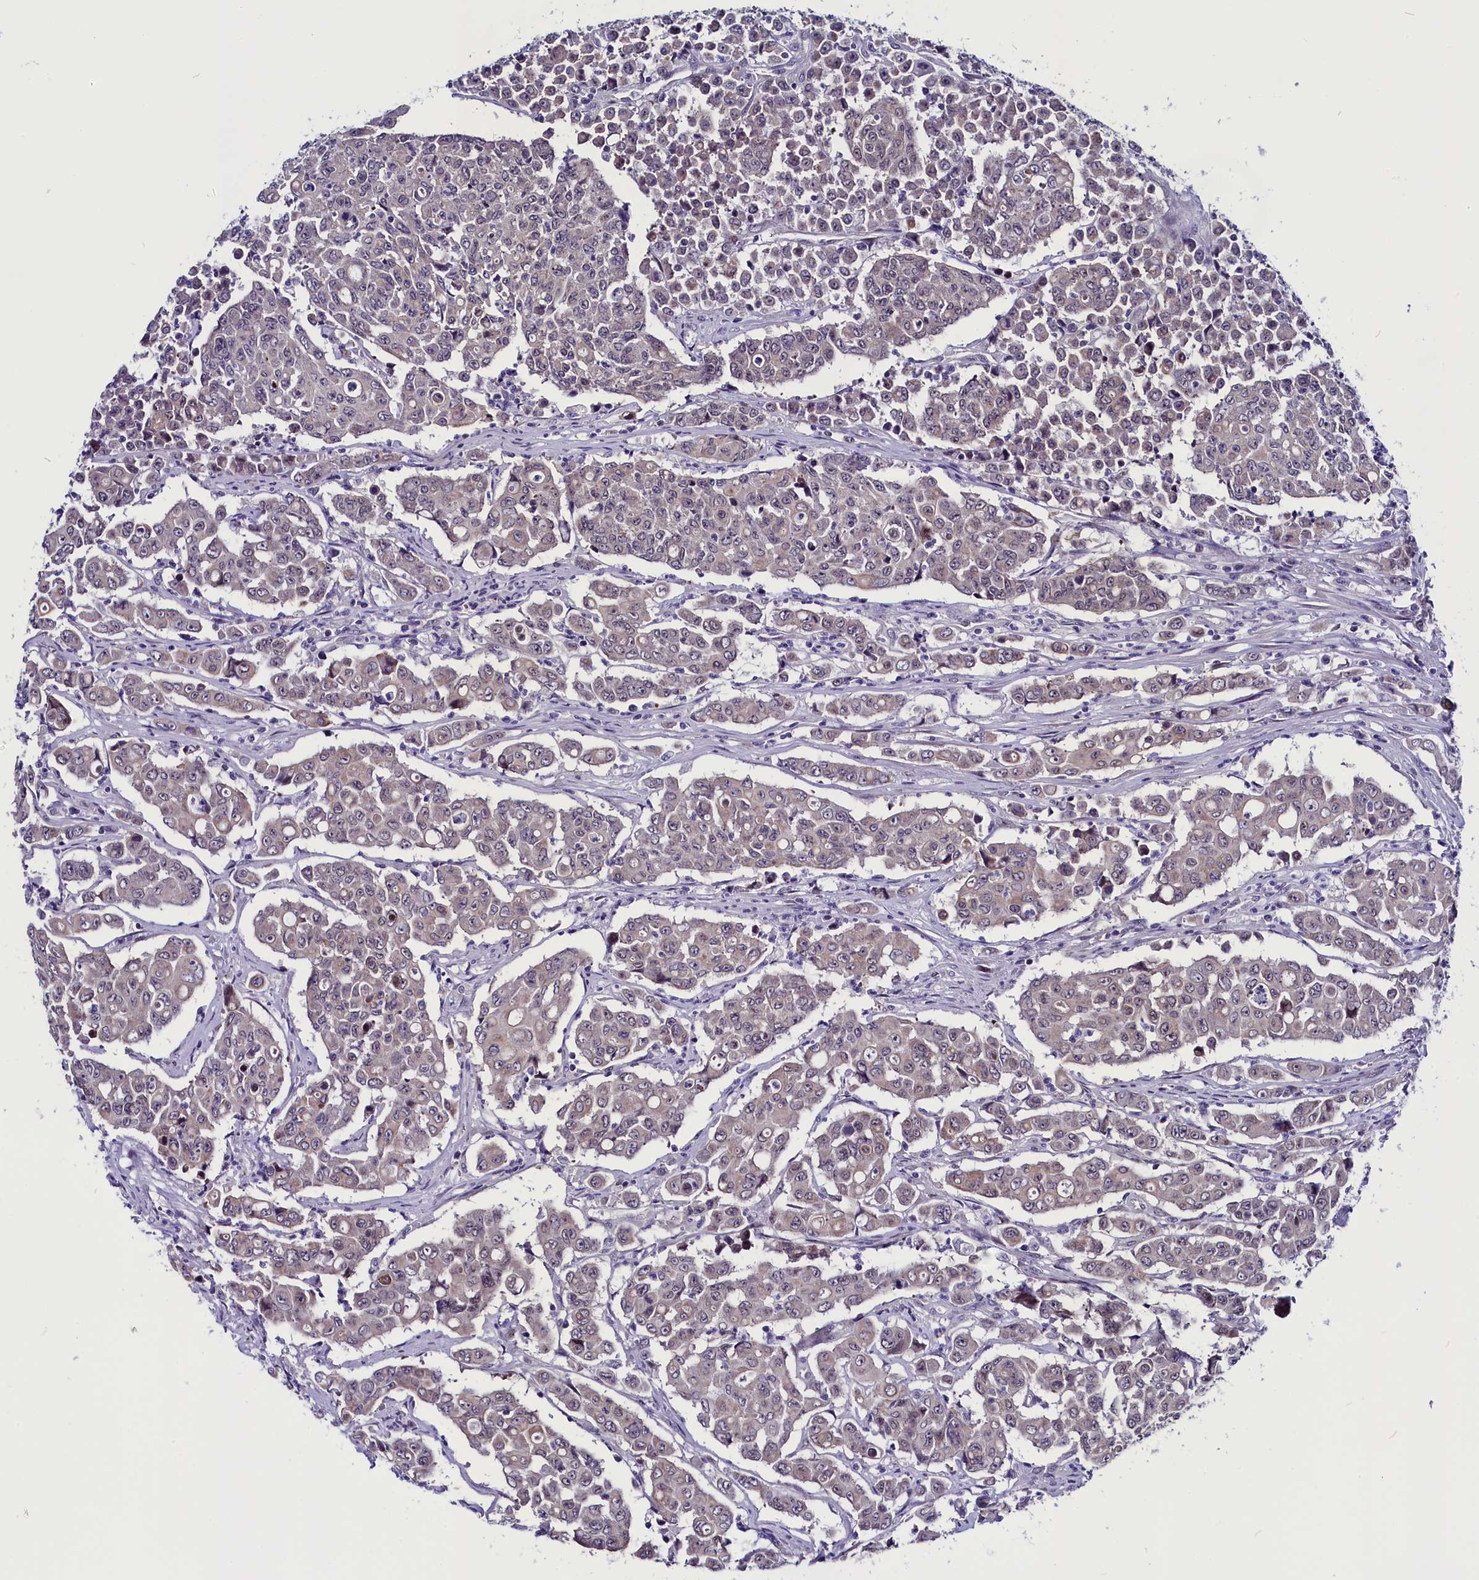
{"staining": {"intensity": "weak", "quantity": "<25%", "location": "nuclear"}, "tissue": "colorectal cancer", "cell_type": "Tumor cells", "image_type": "cancer", "snomed": [{"axis": "morphology", "description": "Adenocarcinoma, NOS"}, {"axis": "topography", "description": "Colon"}], "caption": "Immunohistochemistry of colorectal cancer shows no positivity in tumor cells.", "gene": "CCDC106", "patient": {"sex": "male", "age": 51}}